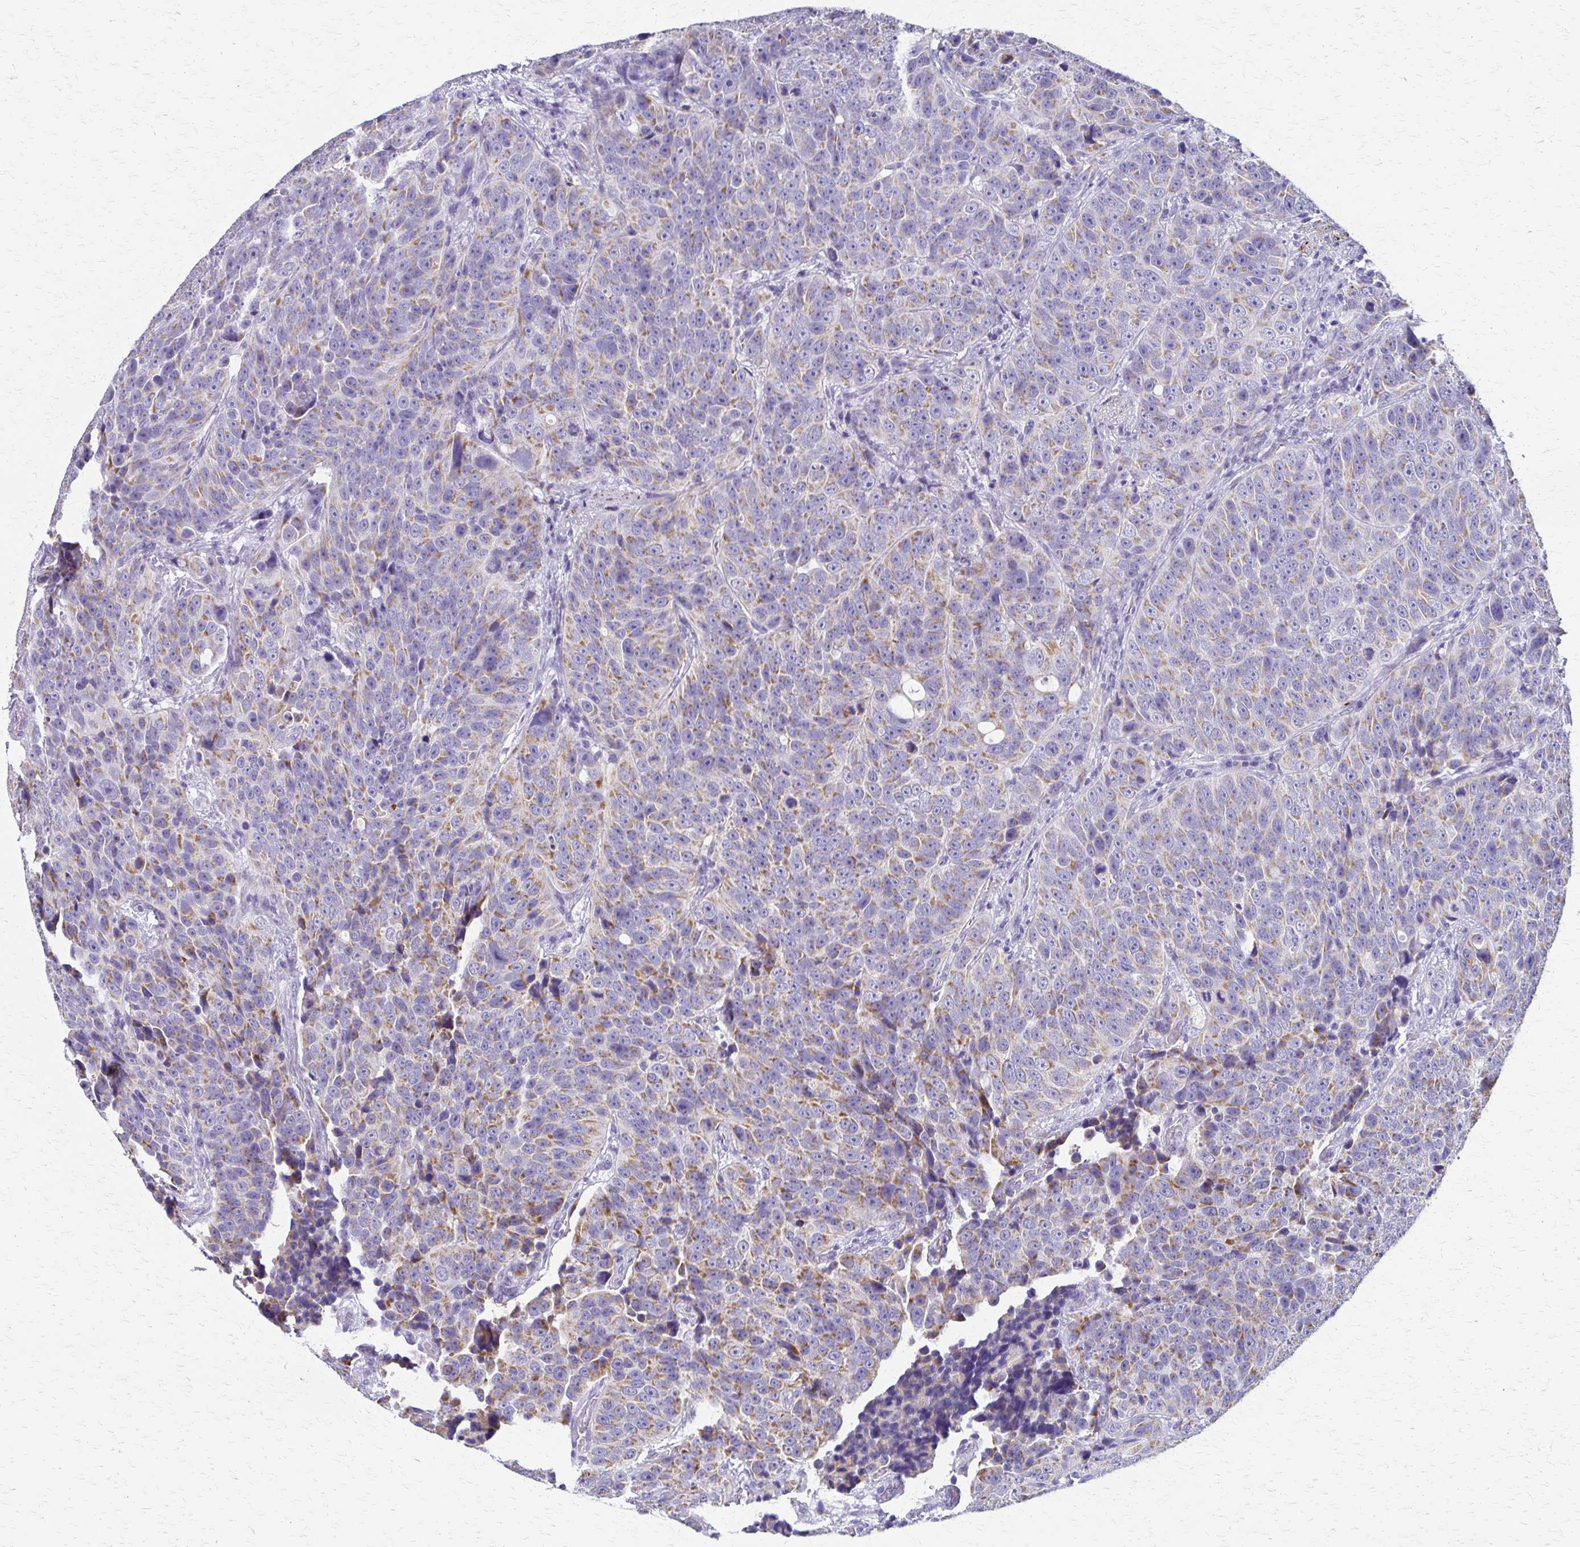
{"staining": {"intensity": "moderate", "quantity": "25%-75%", "location": "cytoplasmic/membranous"}, "tissue": "urothelial cancer", "cell_type": "Tumor cells", "image_type": "cancer", "snomed": [{"axis": "morphology", "description": "Urothelial carcinoma, NOS"}, {"axis": "topography", "description": "Urinary bladder"}], "caption": "Protein expression analysis of urothelial cancer demonstrates moderate cytoplasmic/membranous staining in approximately 25%-75% of tumor cells.", "gene": "ZSCAN5B", "patient": {"sex": "male", "age": 52}}